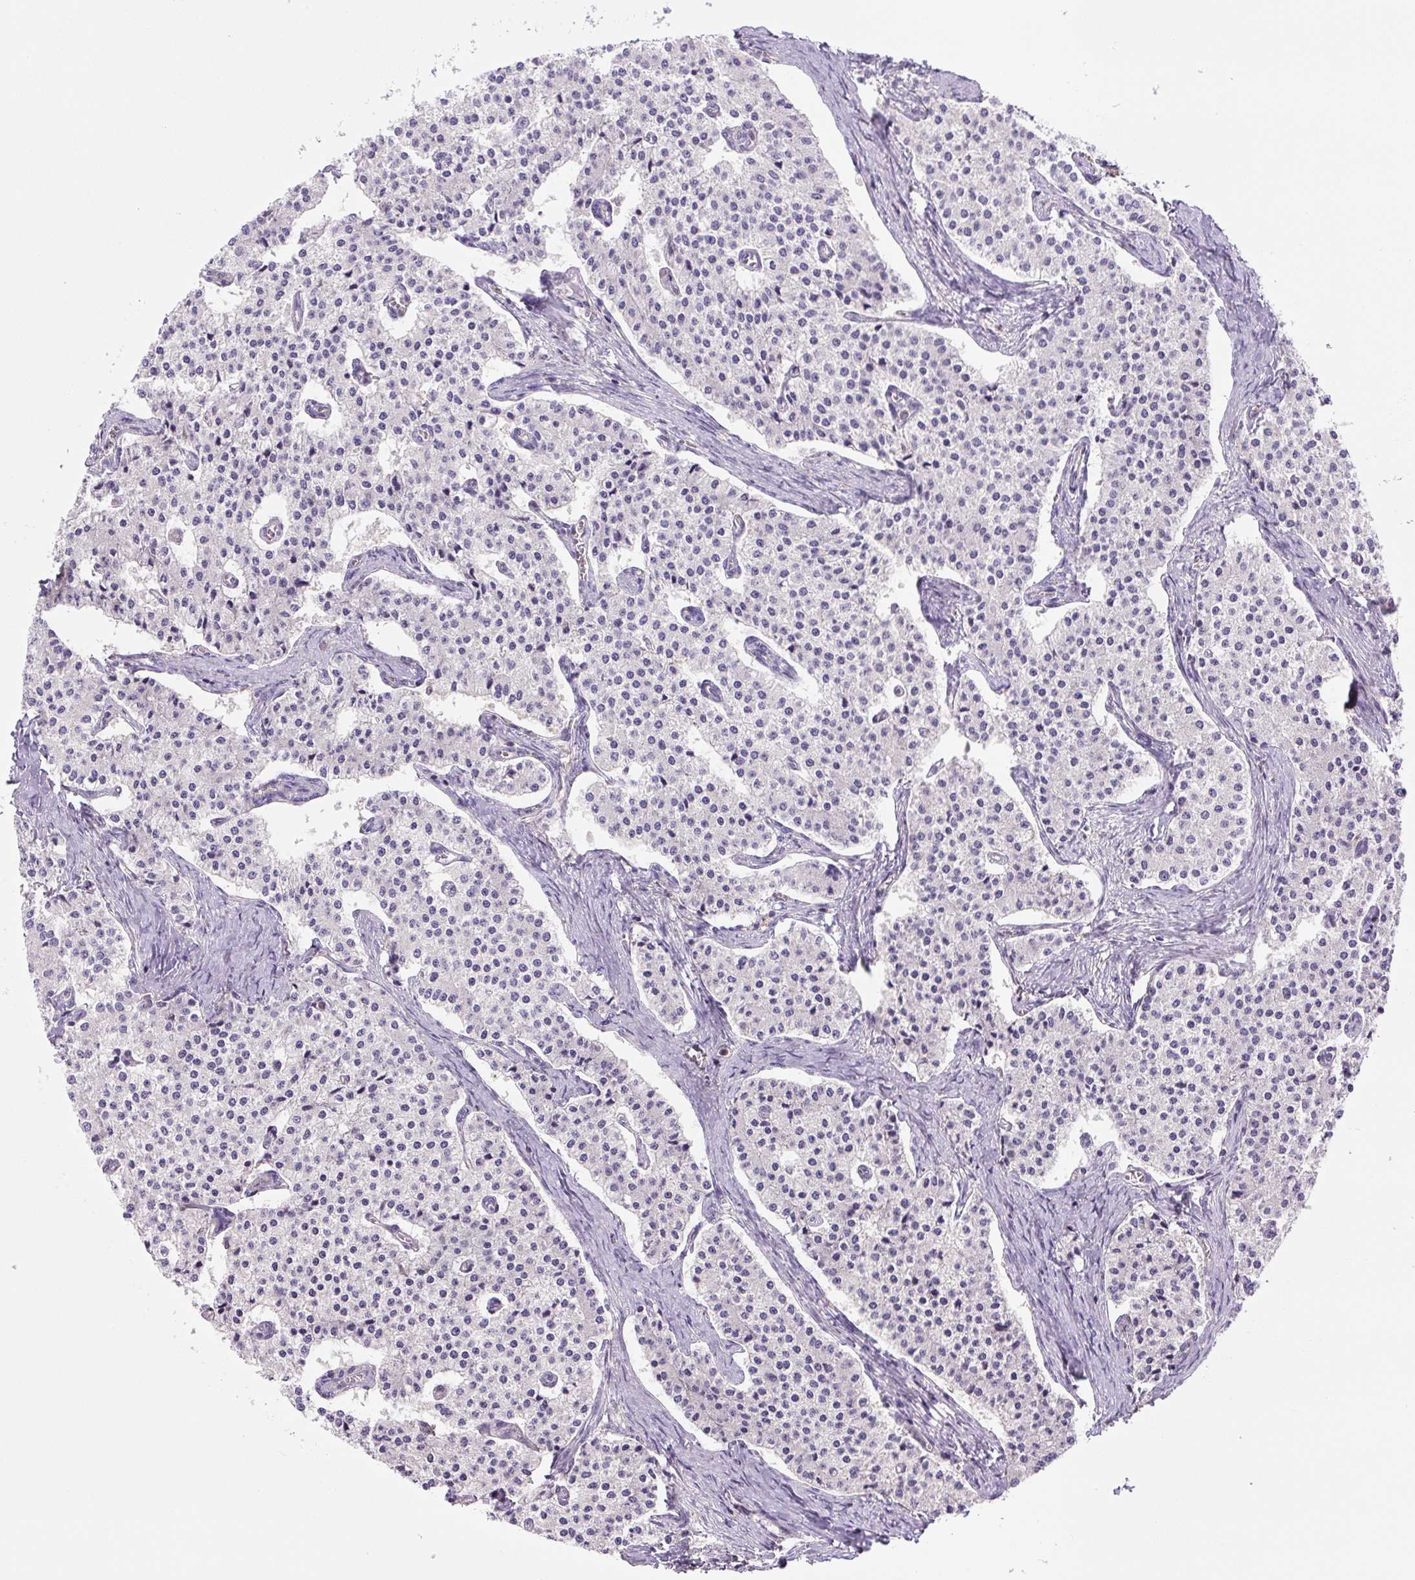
{"staining": {"intensity": "negative", "quantity": "none", "location": "none"}, "tissue": "carcinoid", "cell_type": "Tumor cells", "image_type": "cancer", "snomed": [{"axis": "morphology", "description": "Carcinoid, malignant, NOS"}, {"axis": "topography", "description": "Colon"}], "caption": "Tumor cells are negative for protein expression in human carcinoid (malignant).", "gene": "SPSB2", "patient": {"sex": "female", "age": 52}}